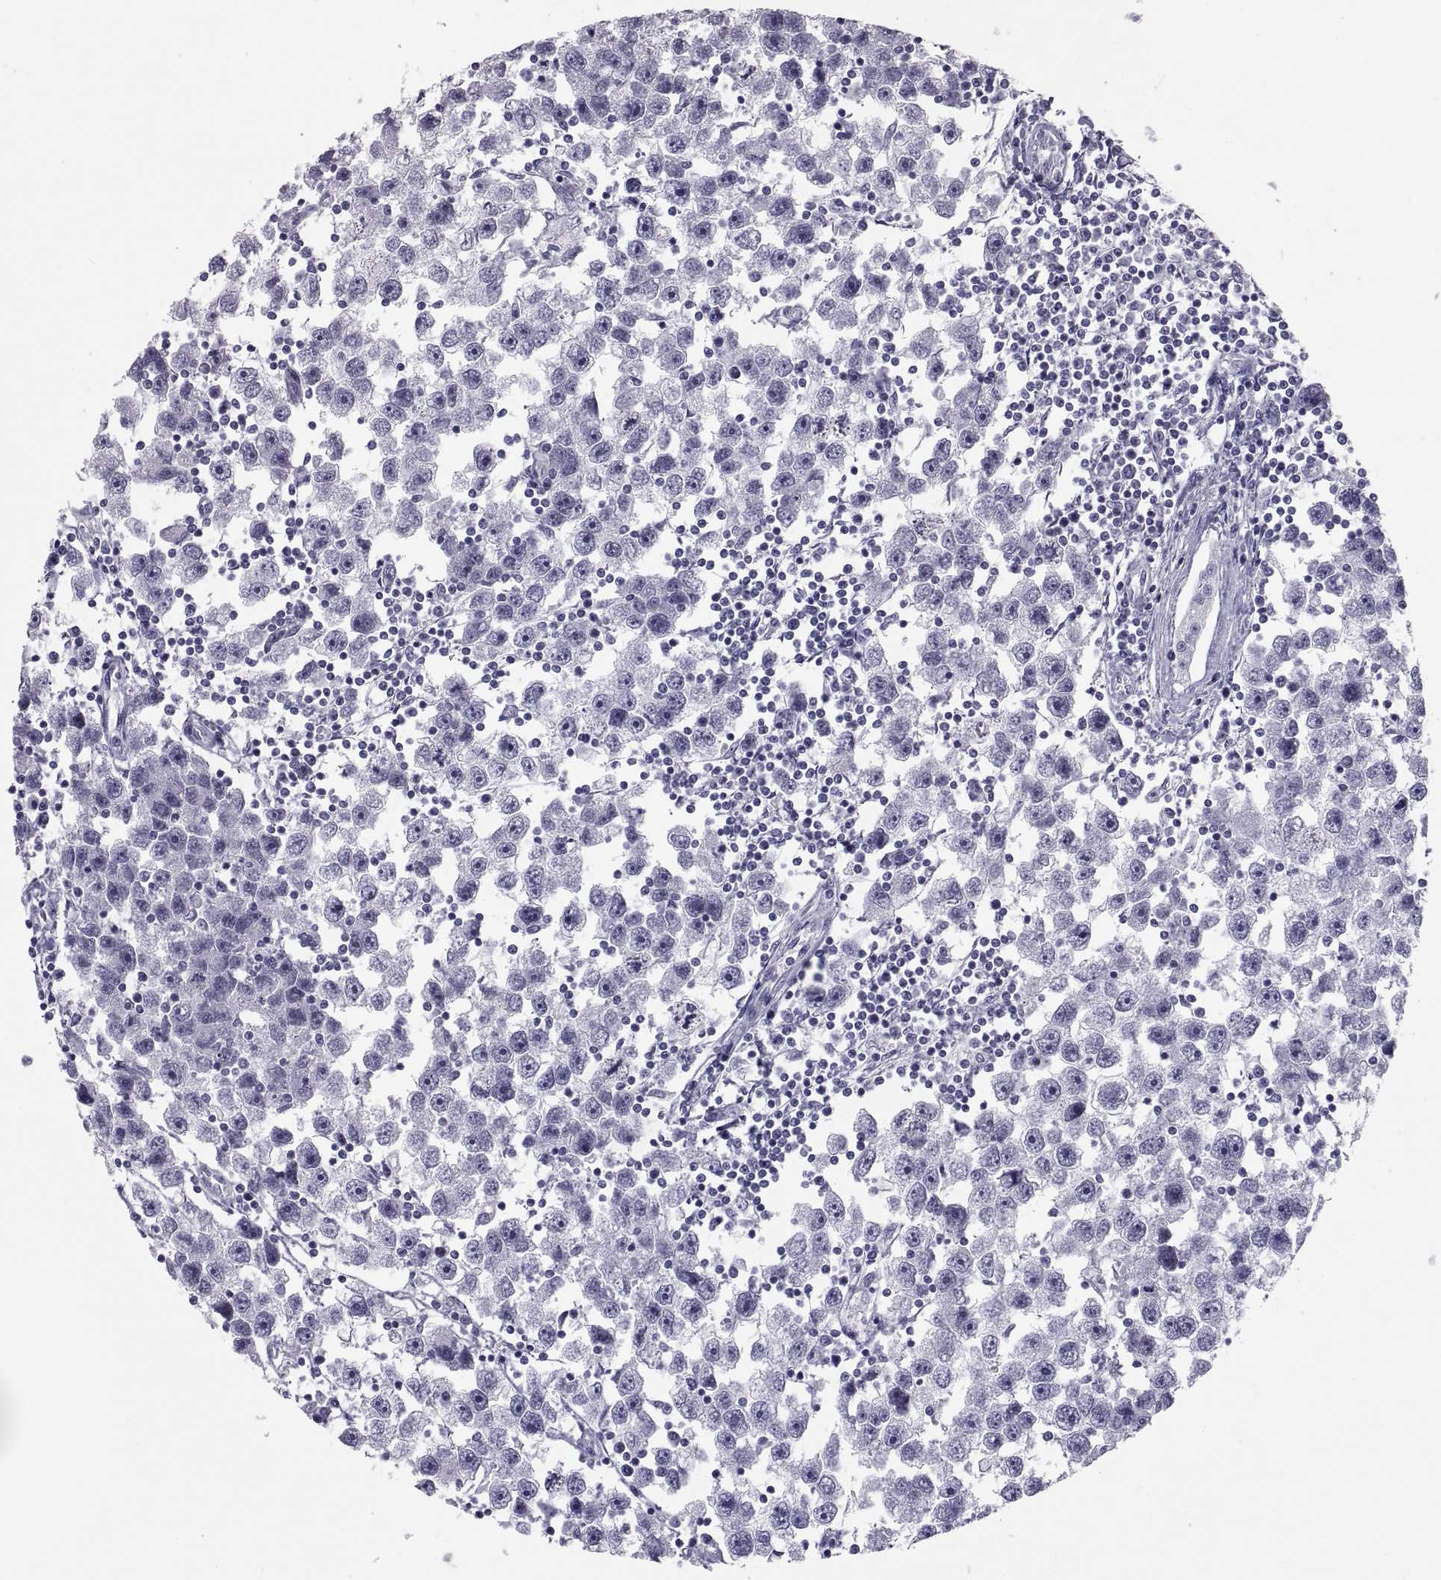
{"staining": {"intensity": "negative", "quantity": "none", "location": "none"}, "tissue": "testis cancer", "cell_type": "Tumor cells", "image_type": "cancer", "snomed": [{"axis": "morphology", "description": "Seminoma, NOS"}, {"axis": "topography", "description": "Testis"}], "caption": "Immunohistochemical staining of testis cancer (seminoma) reveals no significant positivity in tumor cells. (DAB (3,3'-diaminobenzidine) immunohistochemistry, high magnification).", "gene": "CRISP1", "patient": {"sex": "male", "age": 30}}